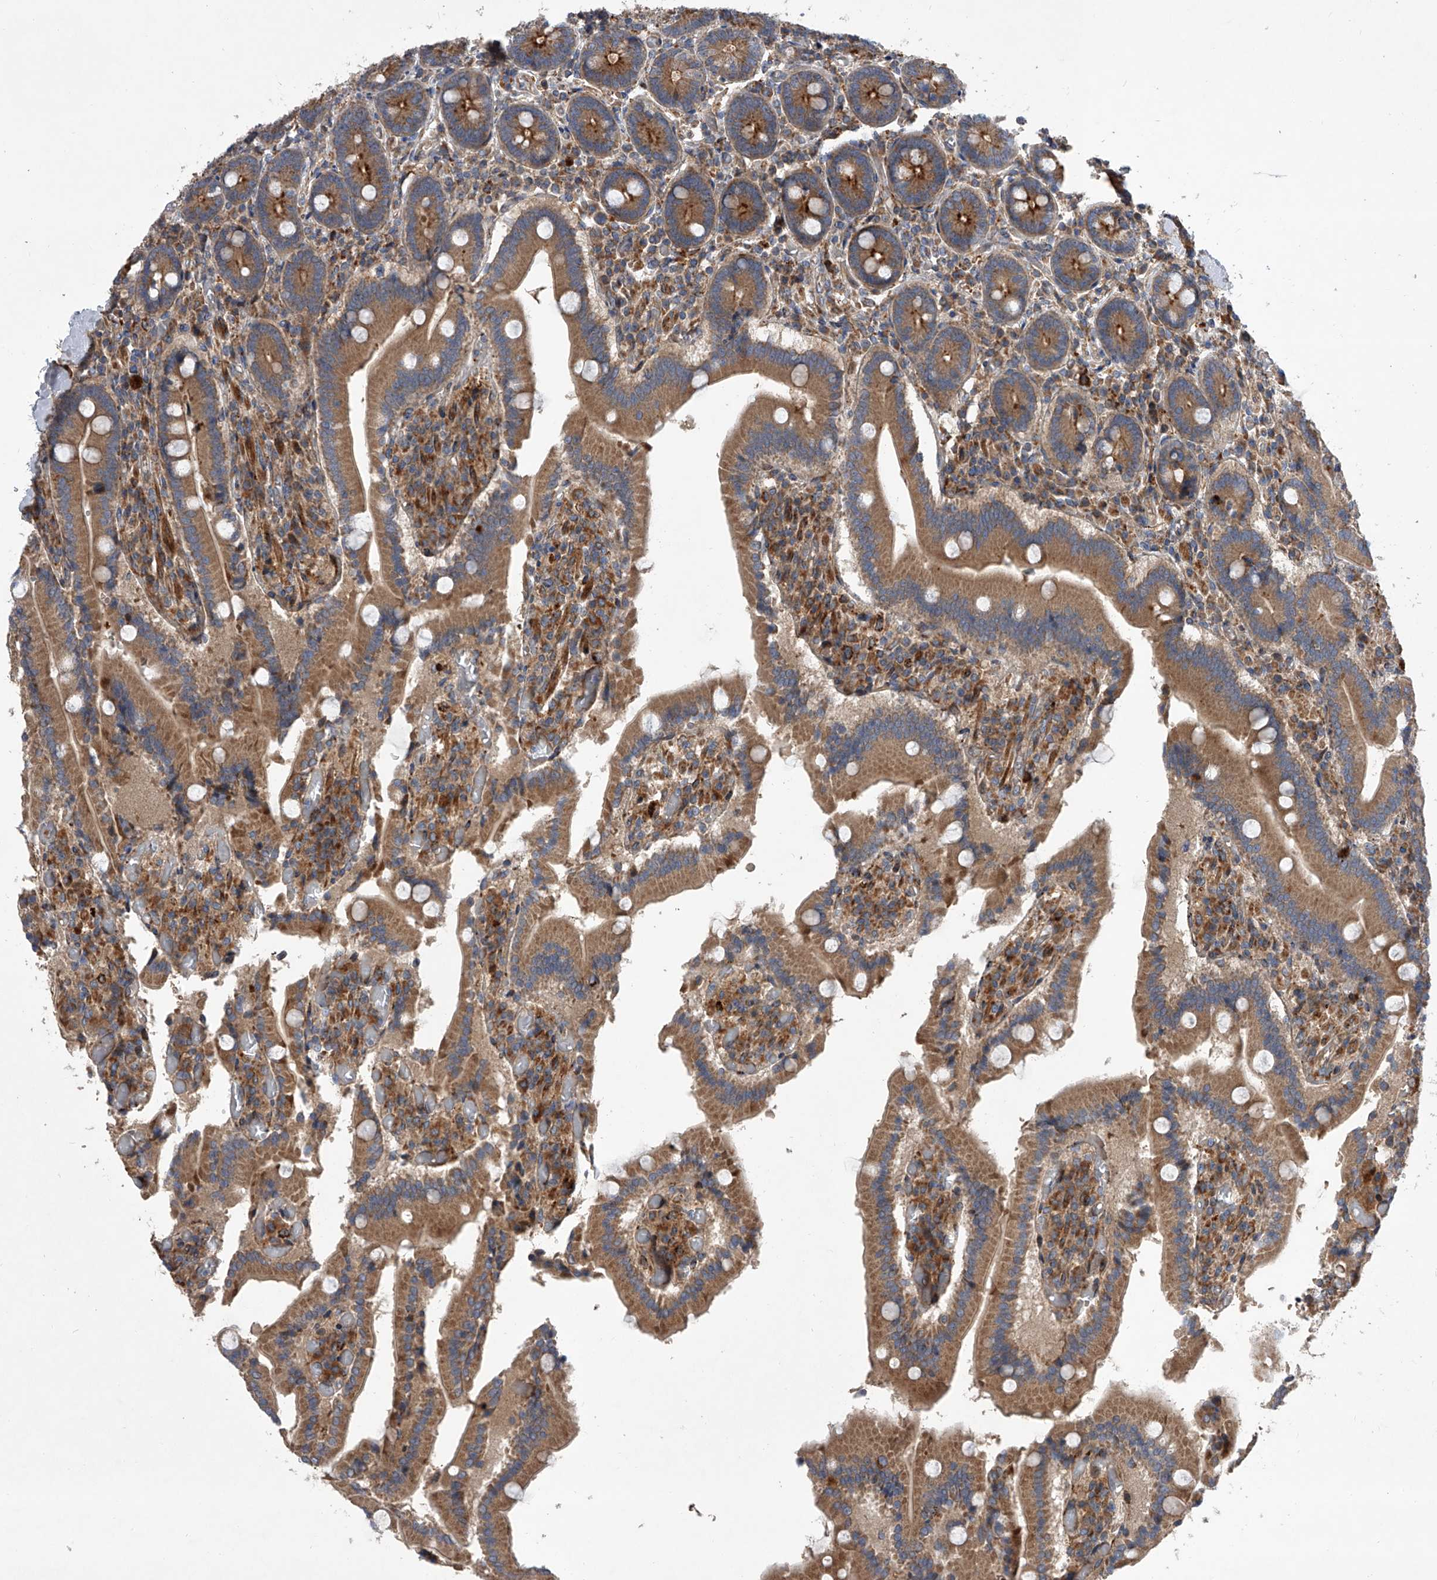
{"staining": {"intensity": "strong", "quantity": ">75%", "location": "cytoplasmic/membranous"}, "tissue": "duodenum", "cell_type": "Glandular cells", "image_type": "normal", "snomed": [{"axis": "morphology", "description": "Normal tissue, NOS"}, {"axis": "topography", "description": "Duodenum"}], "caption": "This histopathology image reveals unremarkable duodenum stained with IHC to label a protein in brown. The cytoplasmic/membranous of glandular cells show strong positivity for the protein. Nuclei are counter-stained blue.", "gene": "USP47", "patient": {"sex": "female", "age": 62}}